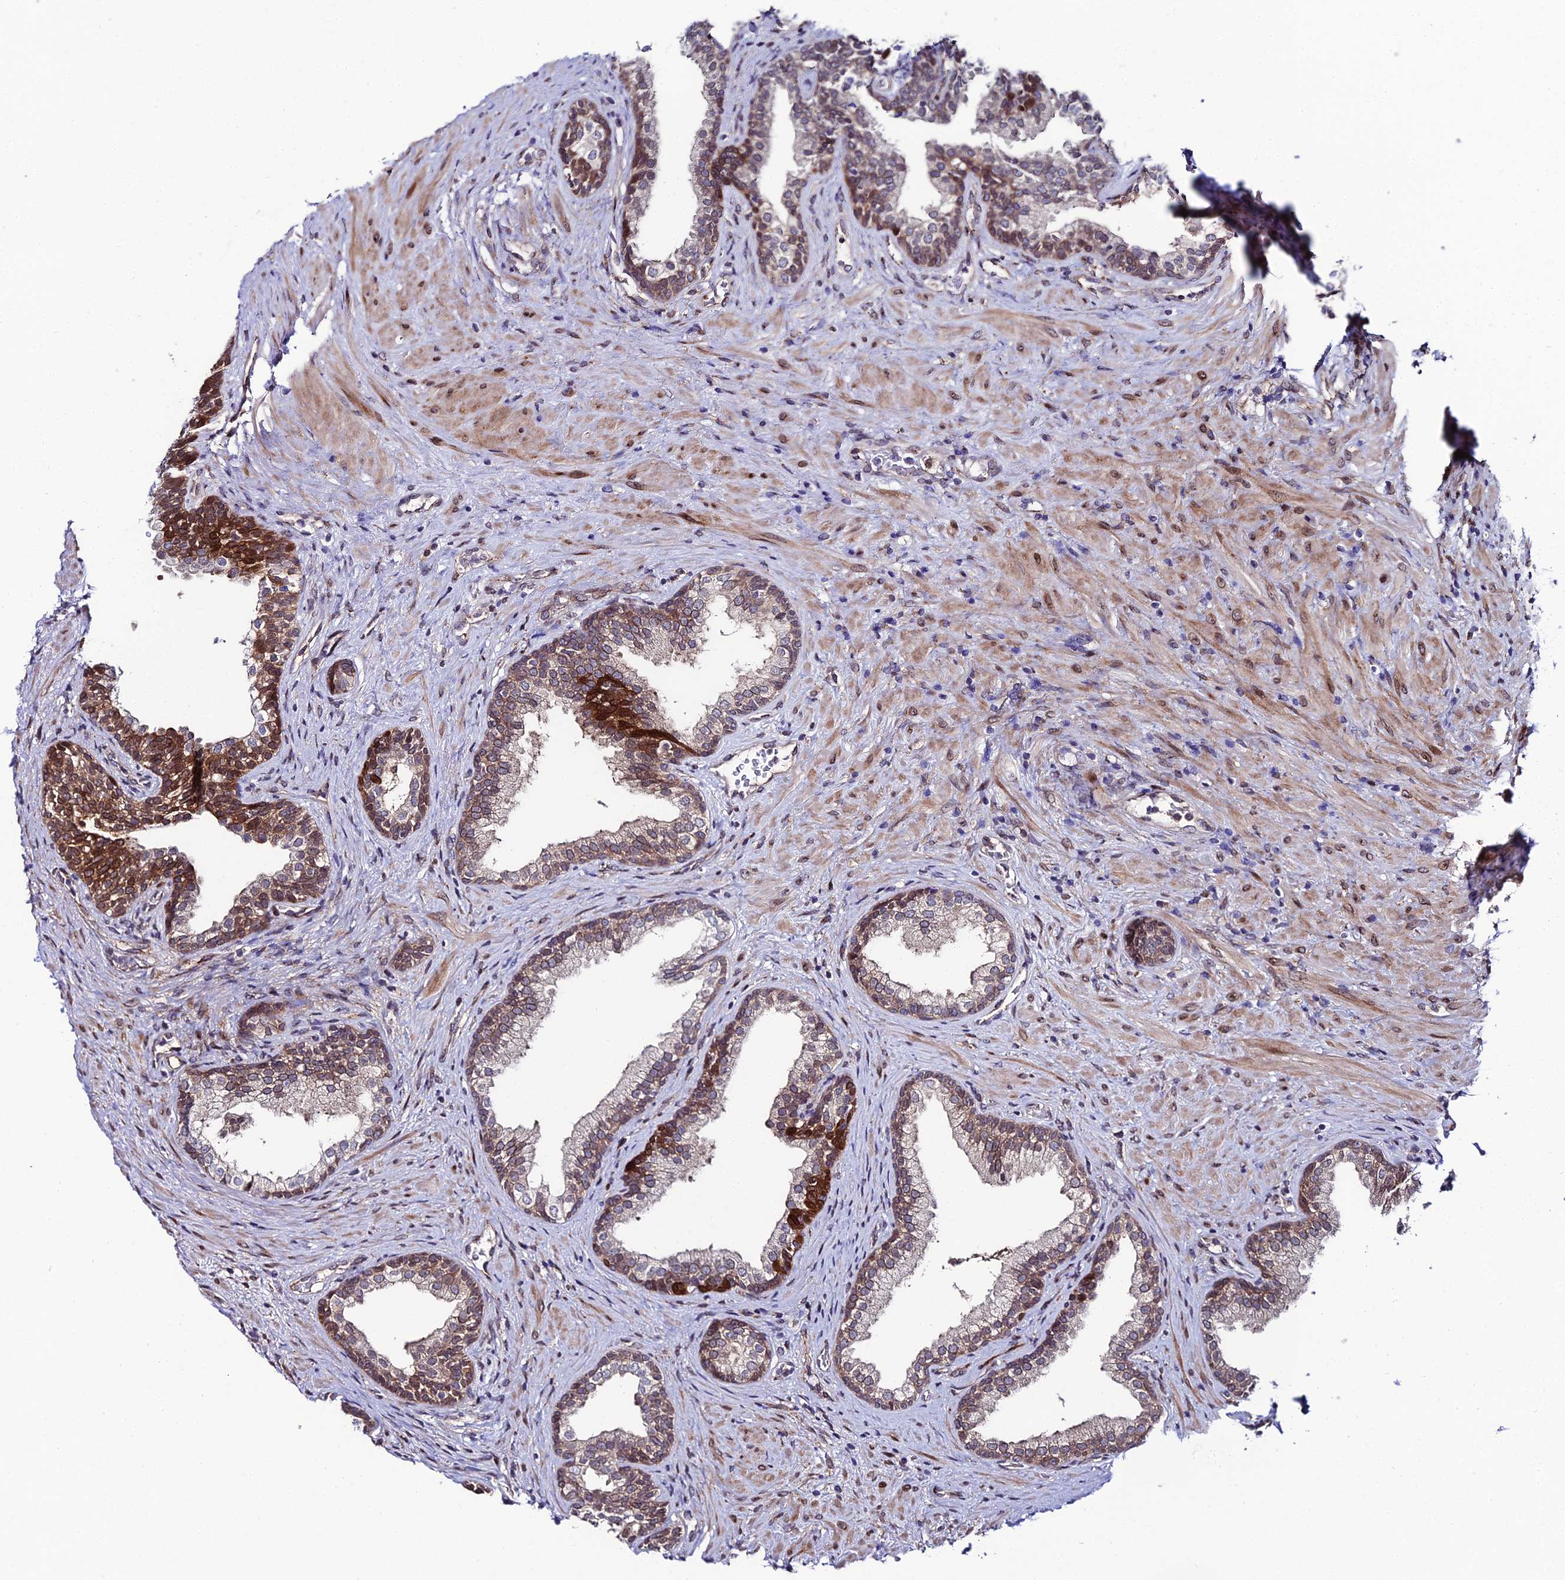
{"staining": {"intensity": "strong", "quantity": "25%-75%", "location": "cytoplasmic/membranous,nuclear"}, "tissue": "prostate", "cell_type": "Glandular cells", "image_type": "normal", "snomed": [{"axis": "morphology", "description": "Normal tissue, NOS"}, {"axis": "topography", "description": "Prostate"}], "caption": "Approximately 25%-75% of glandular cells in normal human prostate show strong cytoplasmic/membranous,nuclear protein expression as visualized by brown immunohistochemical staining.", "gene": "DDX19A", "patient": {"sex": "male", "age": 76}}